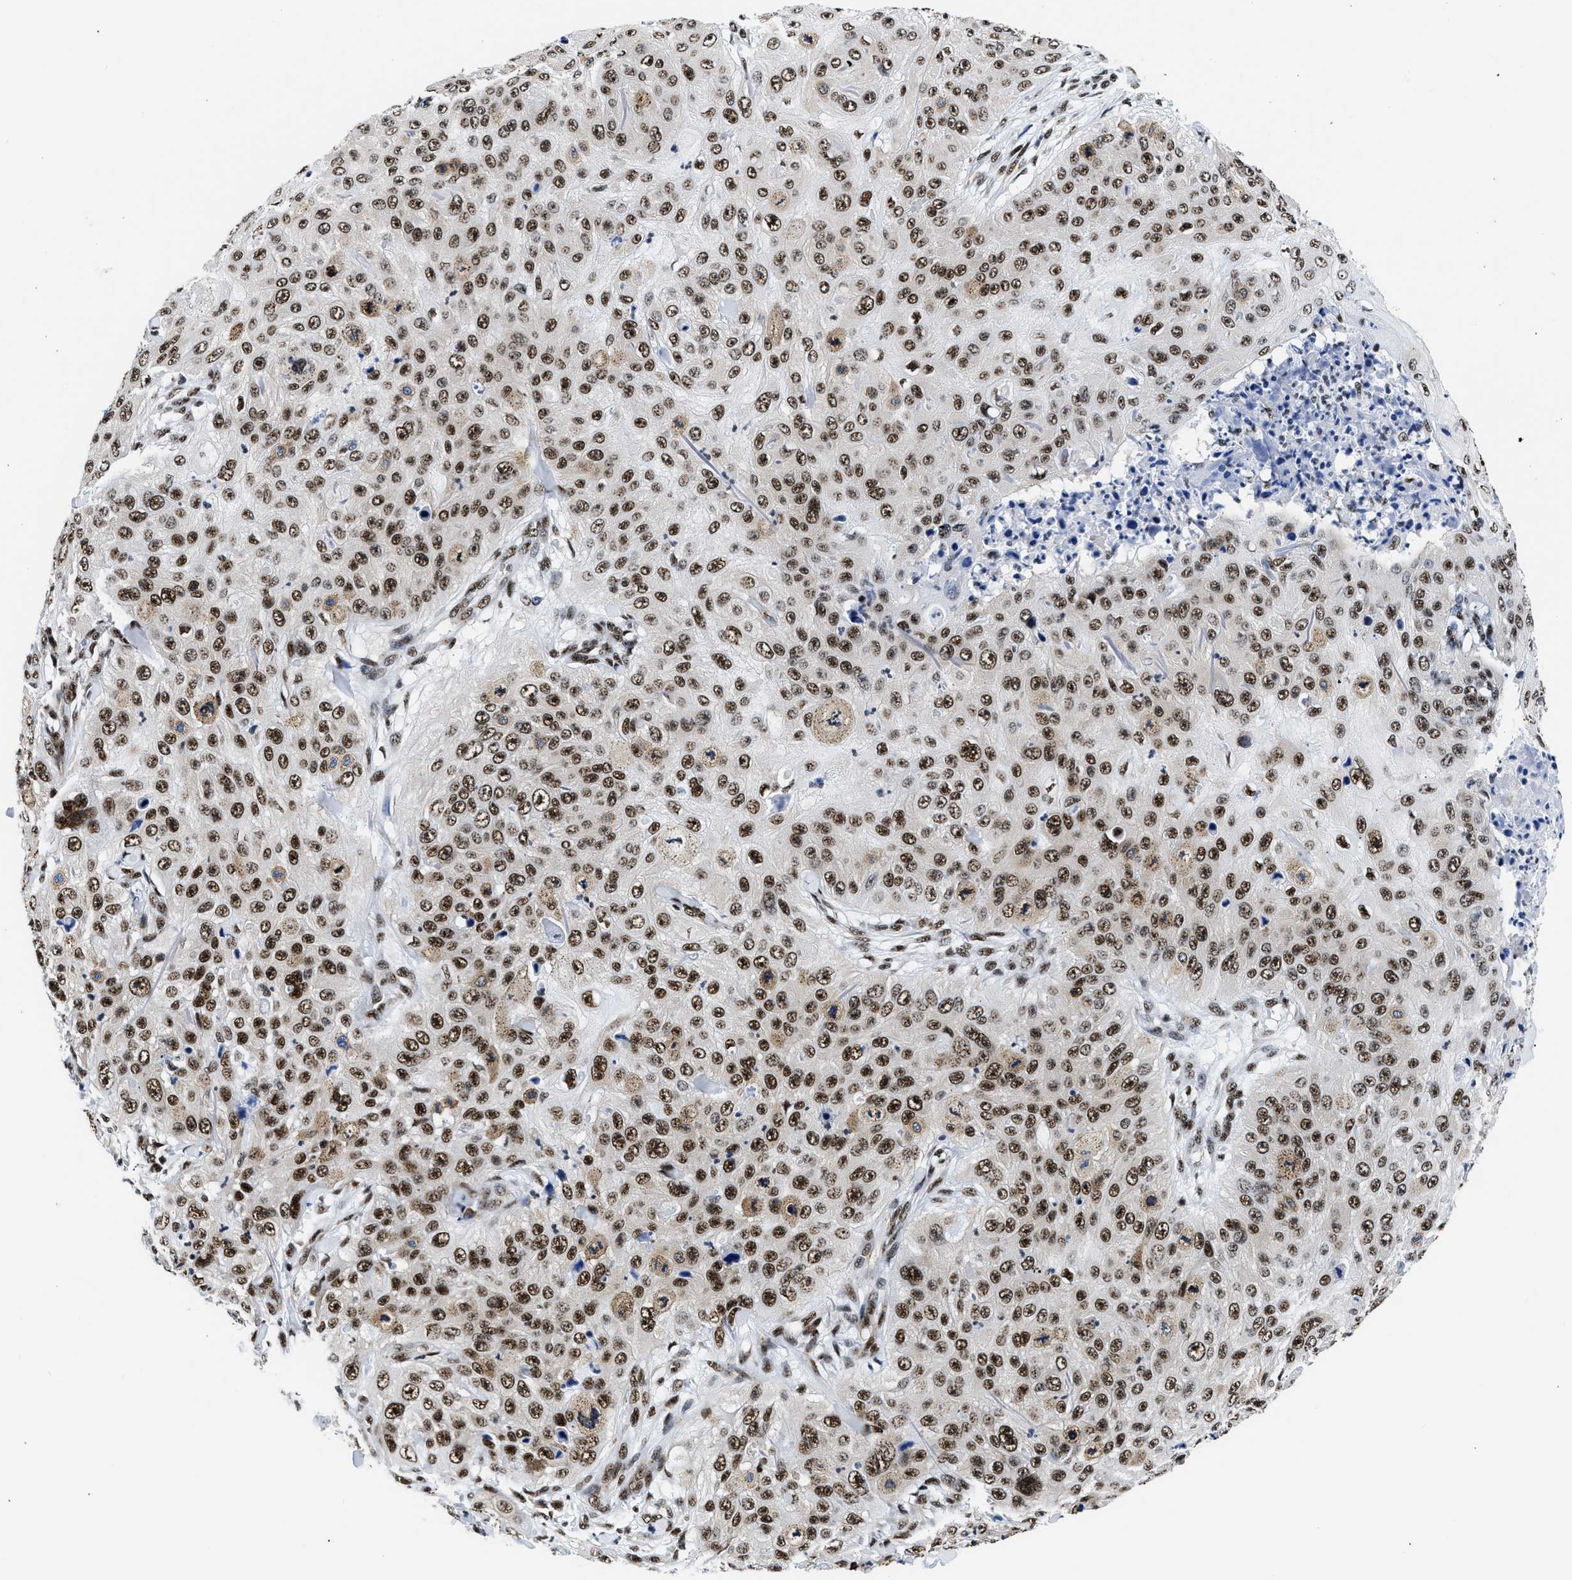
{"staining": {"intensity": "strong", "quantity": ">75%", "location": "nuclear"}, "tissue": "skin cancer", "cell_type": "Tumor cells", "image_type": "cancer", "snomed": [{"axis": "morphology", "description": "Squamous cell carcinoma, NOS"}, {"axis": "topography", "description": "Skin"}], "caption": "The micrograph reveals staining of squamous cell carcinoma (skin), revealing strong nuclear protein positivity (brown color) within tumor cells.", "gene": "RBM8A", "patient": {"sex": "female", "age": 80}}